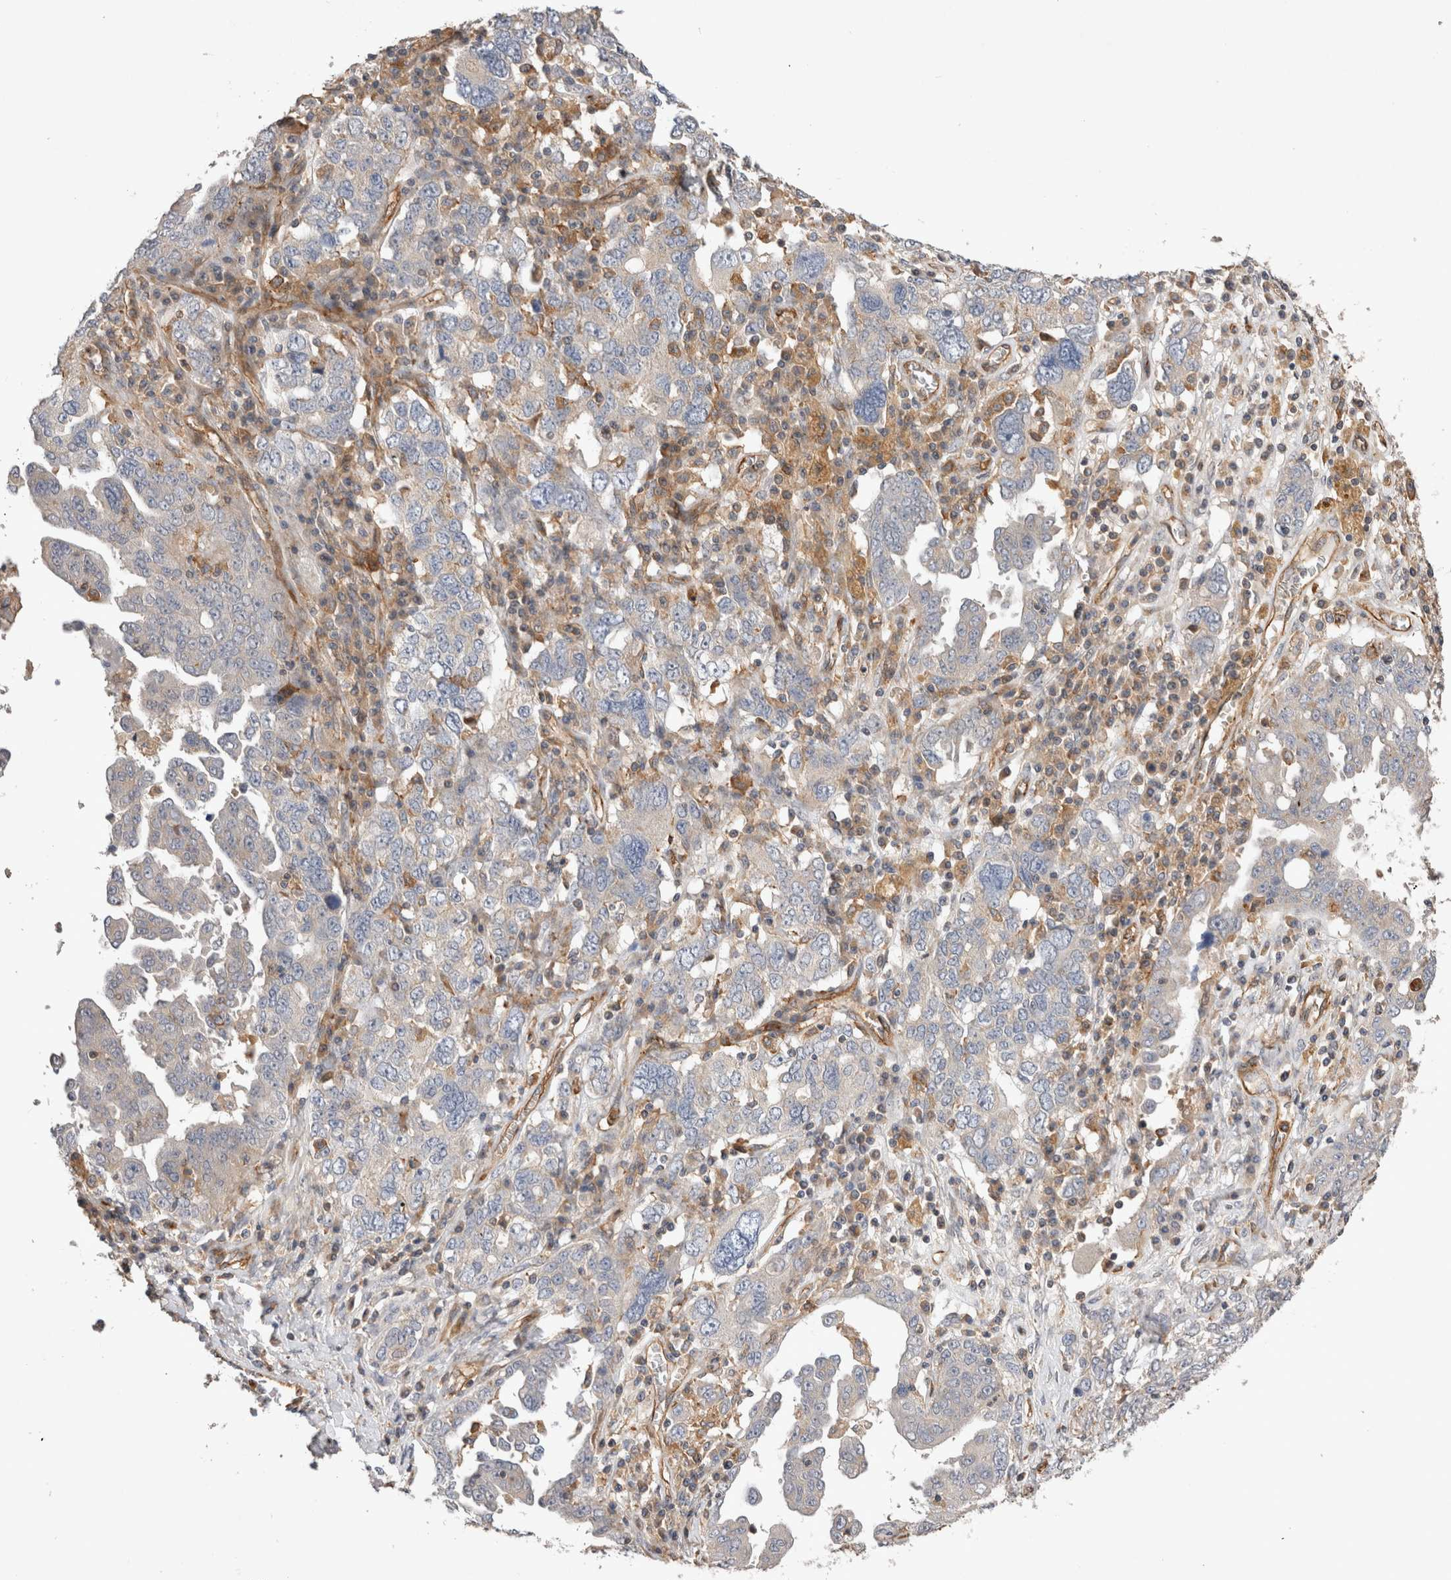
{"staining": {"intensity": "negative", "quantity": "none", "location": "none"}, "tissue": "ovarian cancer", "cell_type": "Tumor cells", "image_type": "cancer", "snomed": [{"axis": "morphology", "description": "Carcinoma, endometroid"}, {"axis": "topography", "description": "Ovary"}], "caption": "Protein analysis of endometroid carcinoma (ovarian) reveals no significant staining in tumor cells.", "gene": "BNIP2", "patient": {"sex": "female", "age": 62}}